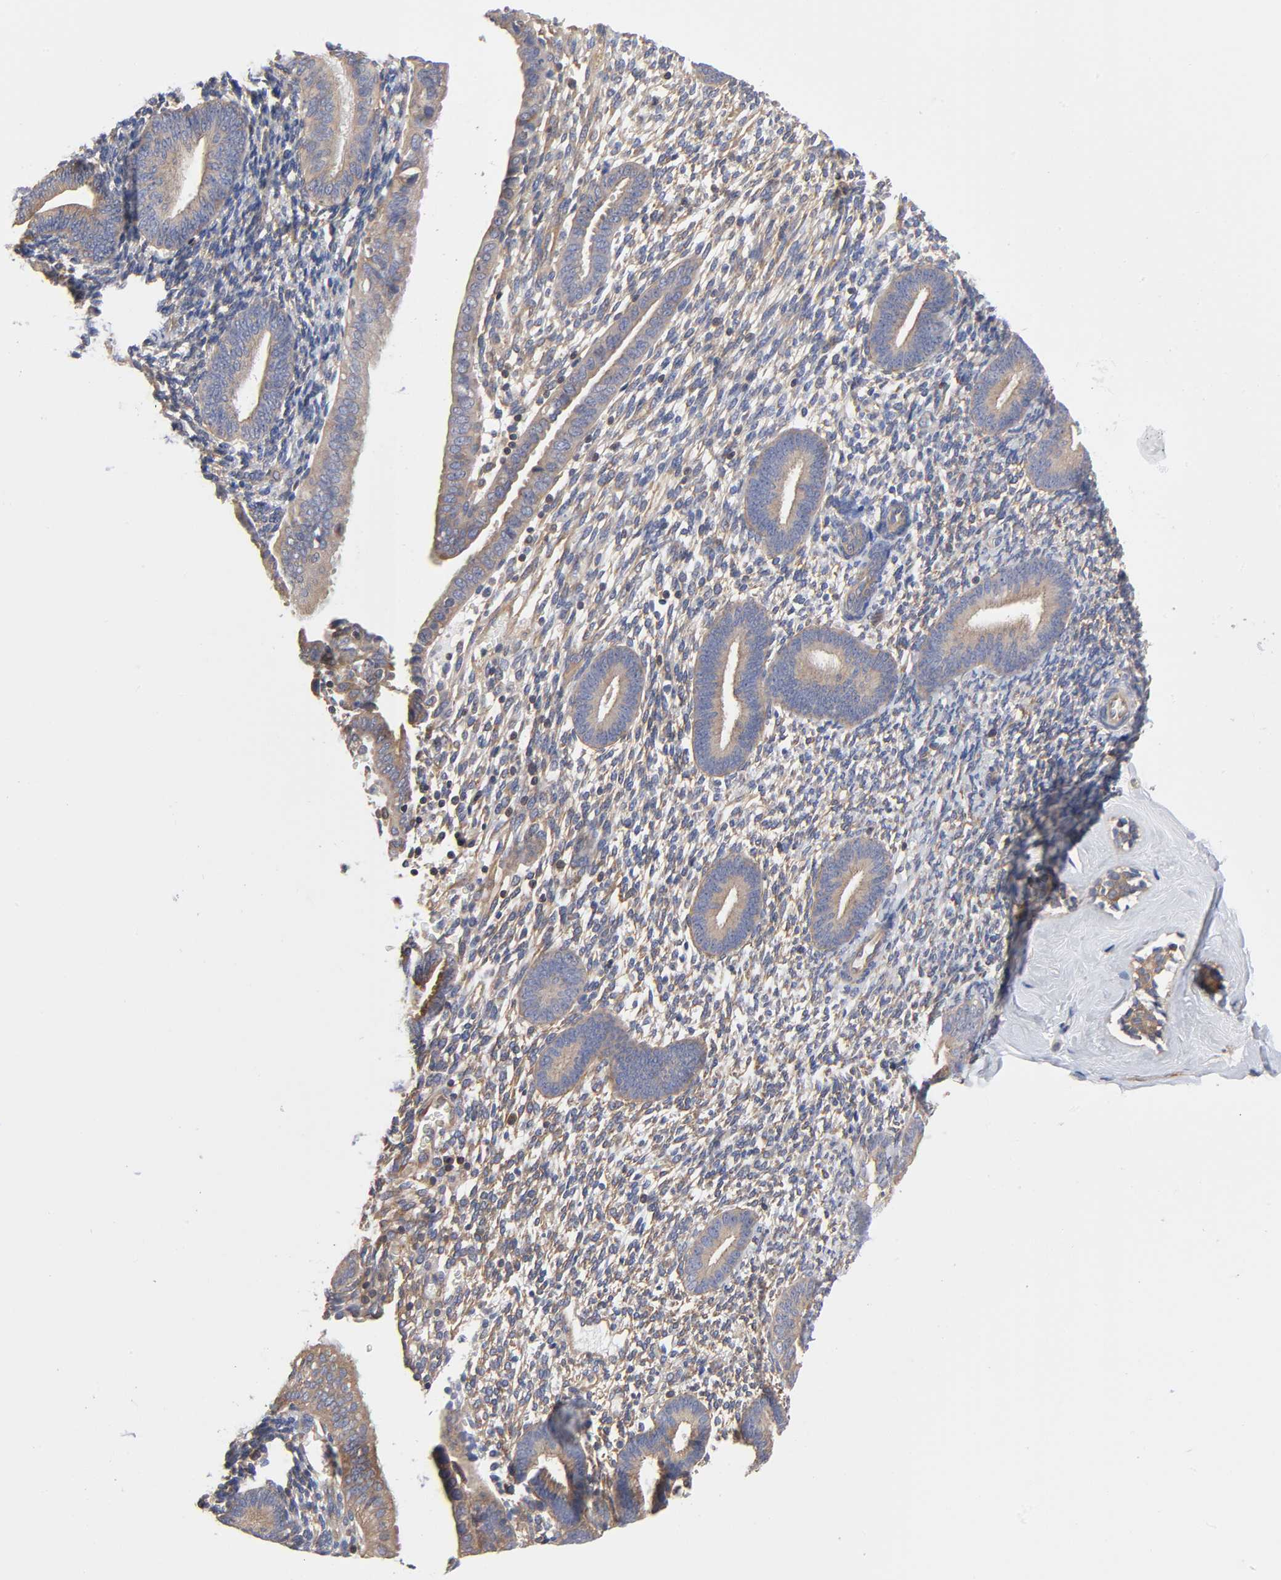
{"staining": {"intensity": "weak", "quantity": ">75%", "location": "cytoplasmic/membranous"}, "tissue": "endometrium", "cell_type": "Cells in endometrial stroma", "image_type": "normal", "snomed": [{"axis": "morphology", "description": "Normal tissue, NOS"}, {"axis": "topography", "description": "Smooth muscle"}, {"axis": "topography", "description": "Endometrium"}], "caption": "The immunohistochemical stain highlights weak cytoplasmic/membranous staining in cells in endometrial stroma of normal endometrium.", "gene": "STRN3", "patient": {"sex": "female", "age": 57}}